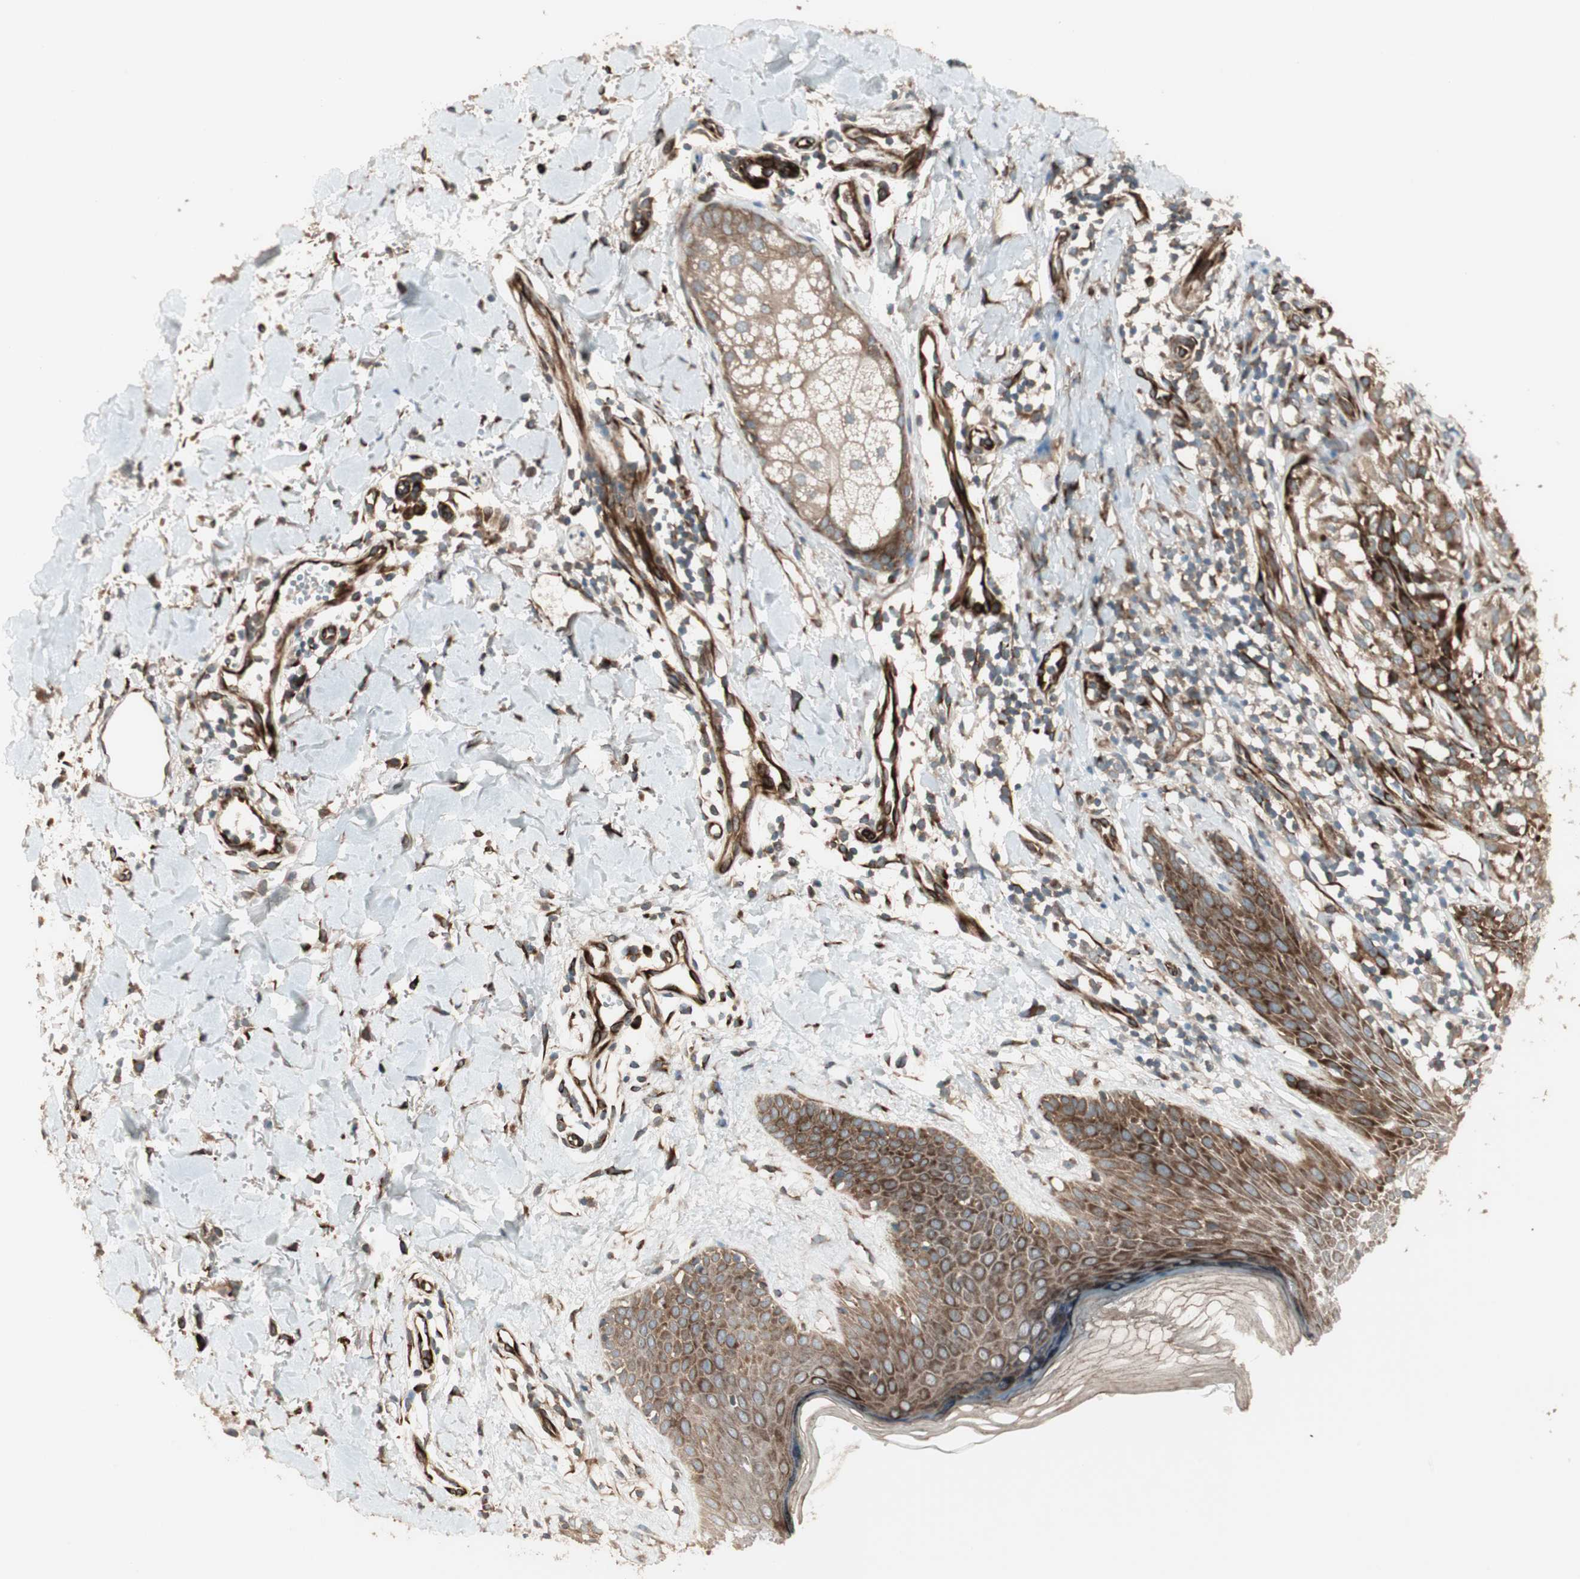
{"staining": {"intensity": "strong", "quantity": ">75%", "location": "cytoplasmic/membranous"}, "tissue": "melanoma", "cell_type": "Tumor cells", "image_type": "cancer", "snomed": [{"axis": "morphology", "description": "Malignant melanoma, NOS"}, {"axis": "topography", "description": "Skin"}], "caption": "Immunohistochemical staining of human malignant melanoma reveals high levels of strong cytoplasmic/membranous staining in approximately >75% of tumor cells.", "gene": "PPP2R5E", "patient": {"sex": "female", "age": 46}}